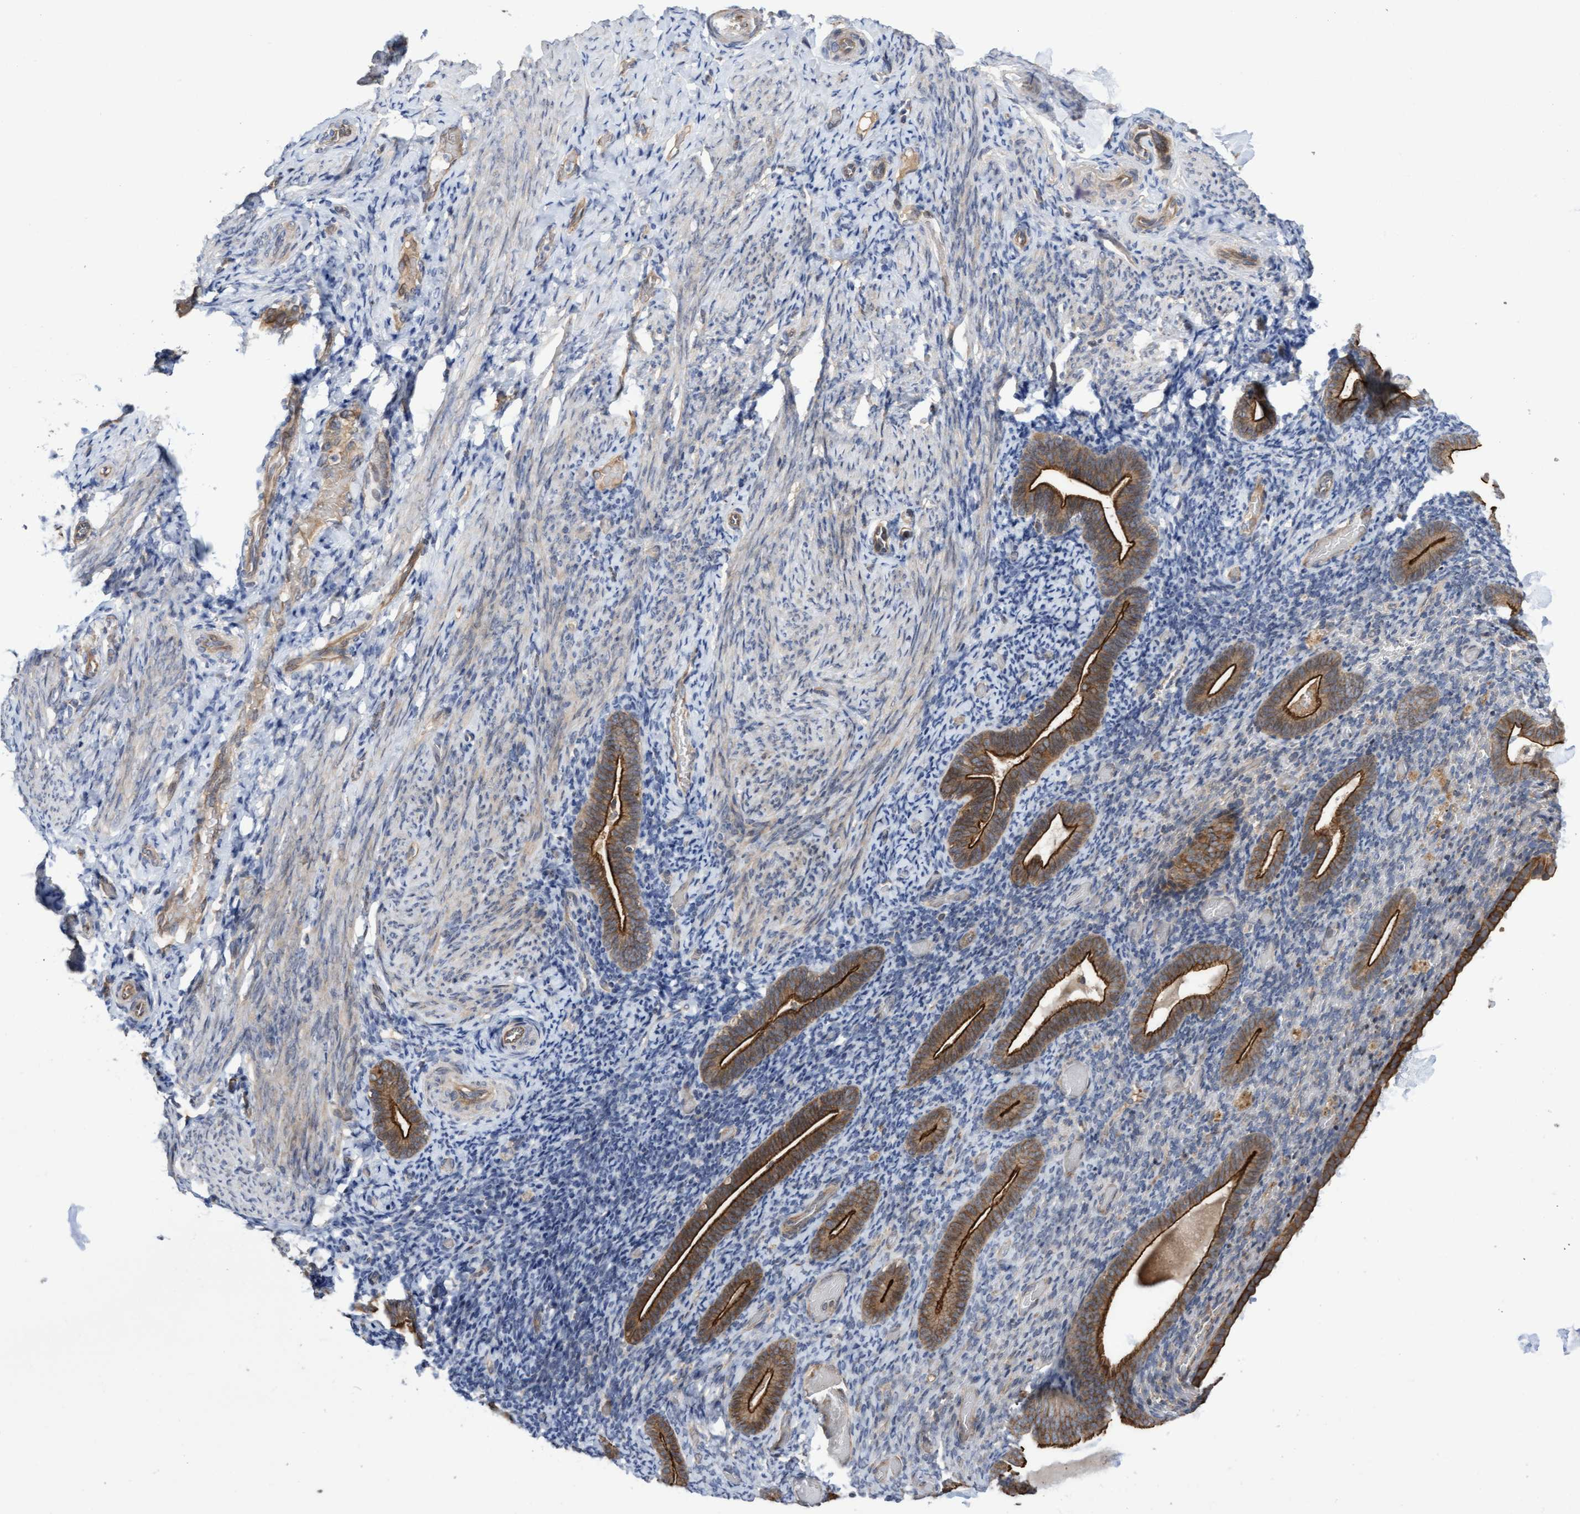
{"staining": {"intensity": "negative", "quantity": "none", "location": "none"}, "tissue": "endometrium", "cell_type": "Cells in endometrial stroma", "image_type": "normal", "snomed": [{"axis": "morphology", "description": "Normal tissue, NOS"}, {"axis": "topography", "description": "Endometrium"}], "caption": "Cells in endometrial stroma are negative for protein expression in benign human endometrium. (Brightfield microscopy of DAB (3,3'-diaminobenzidine) IHC at high magnification).", "gene": "COBL", "patient": {"sex": "female", "age": 51}}